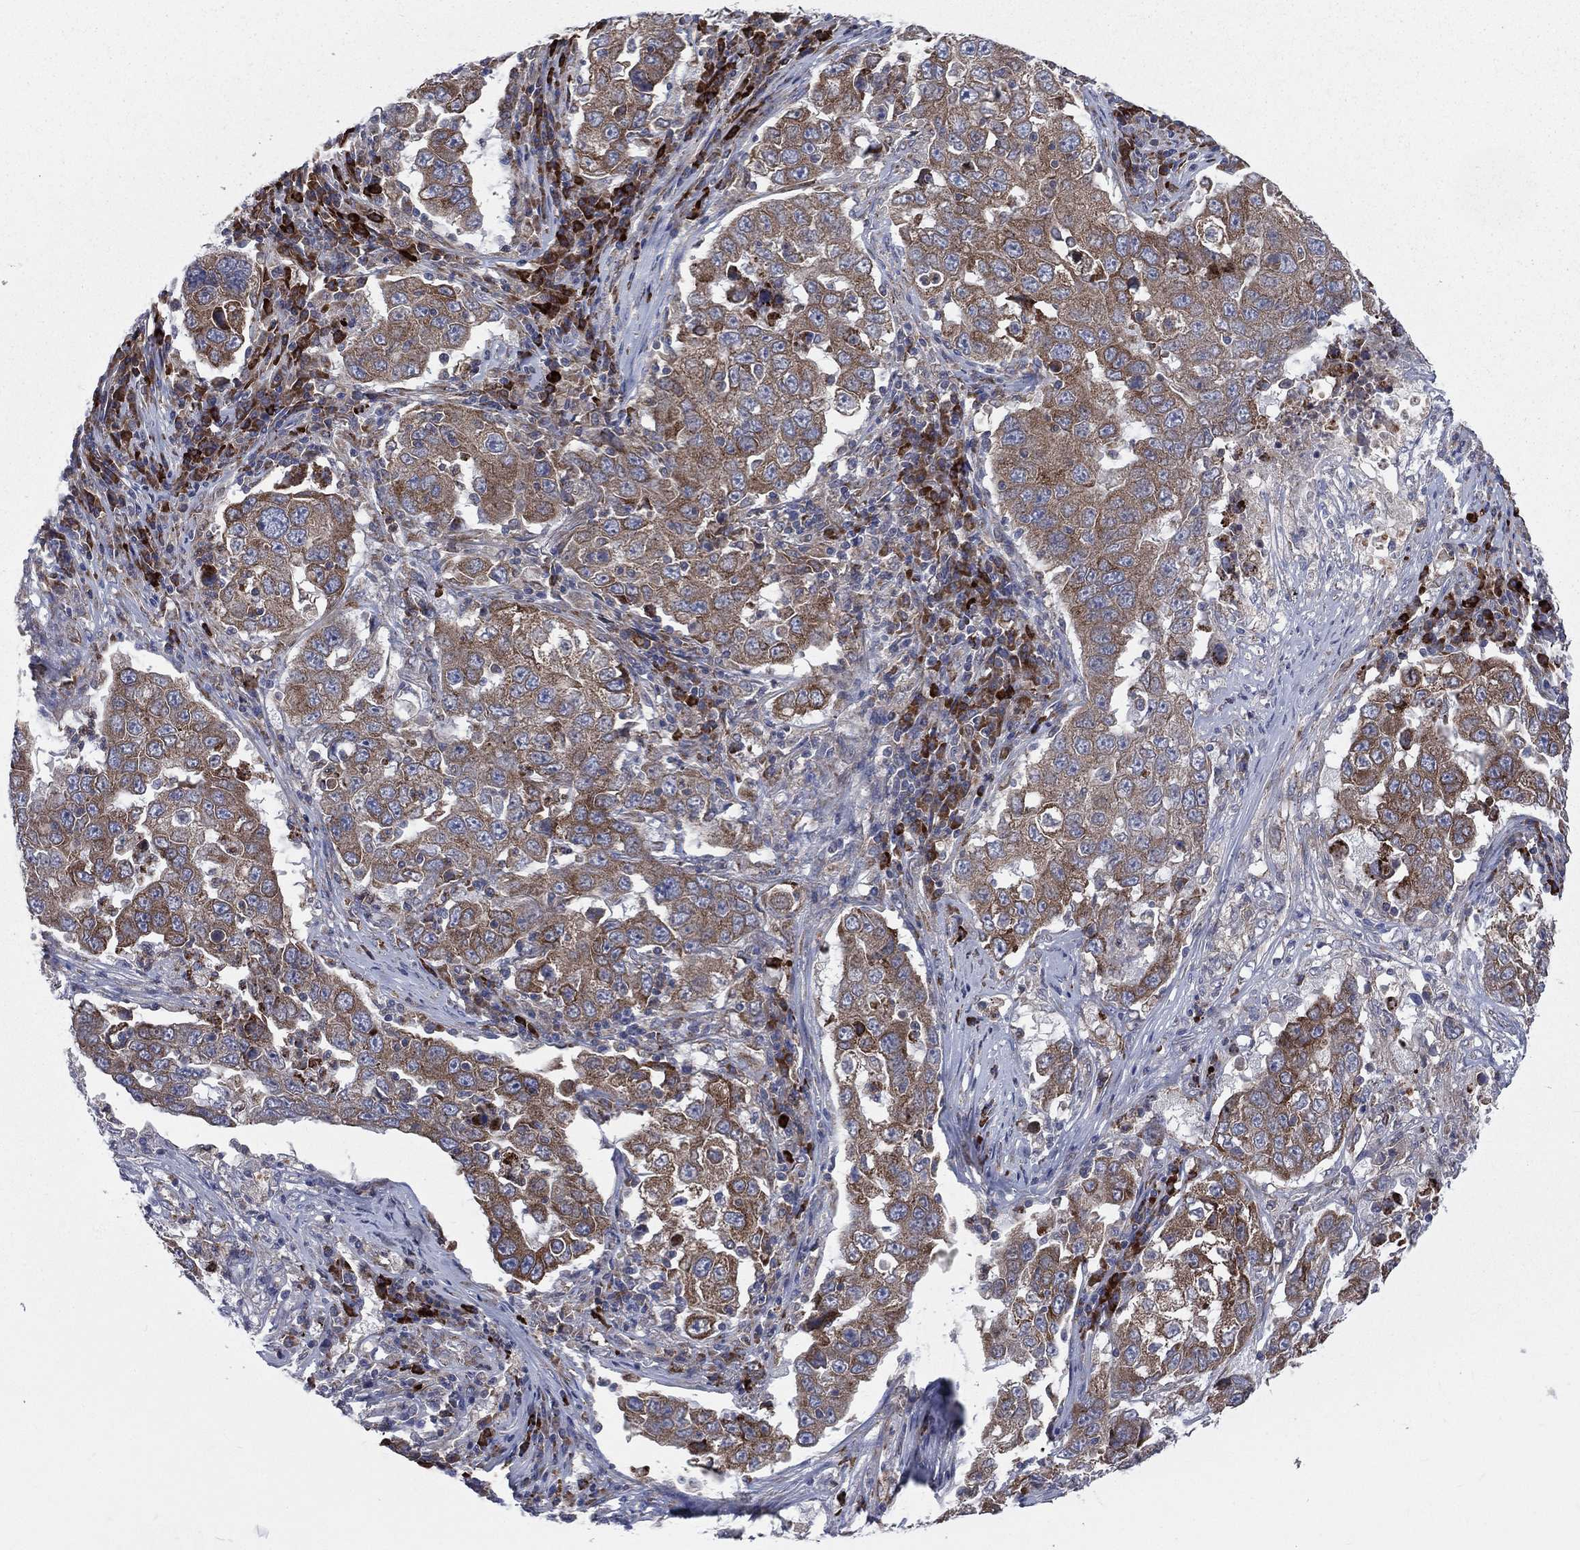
{"staining": {"intensity": "moderate", "quantity": ">75%", "location": "cytoplasmic/membranous"}, "tissue": "lung cancer", "cell_type": "Tumor cells", "image_type": "cancer", "snomed": [{"axis": "morphology", "description": "Adenocarcinoma, NOS"}, {"axis": "topography", "description": "Lung"}], "caption": "IHC photomicrograph of lung cancer stained for a protein (brown), which shows medium levels of moderate cytoplasmic/membranous staining in approximately >75% of tumor cells.", "gene": "CCDC159", "patient": {"sex": "male", "age": 73}}